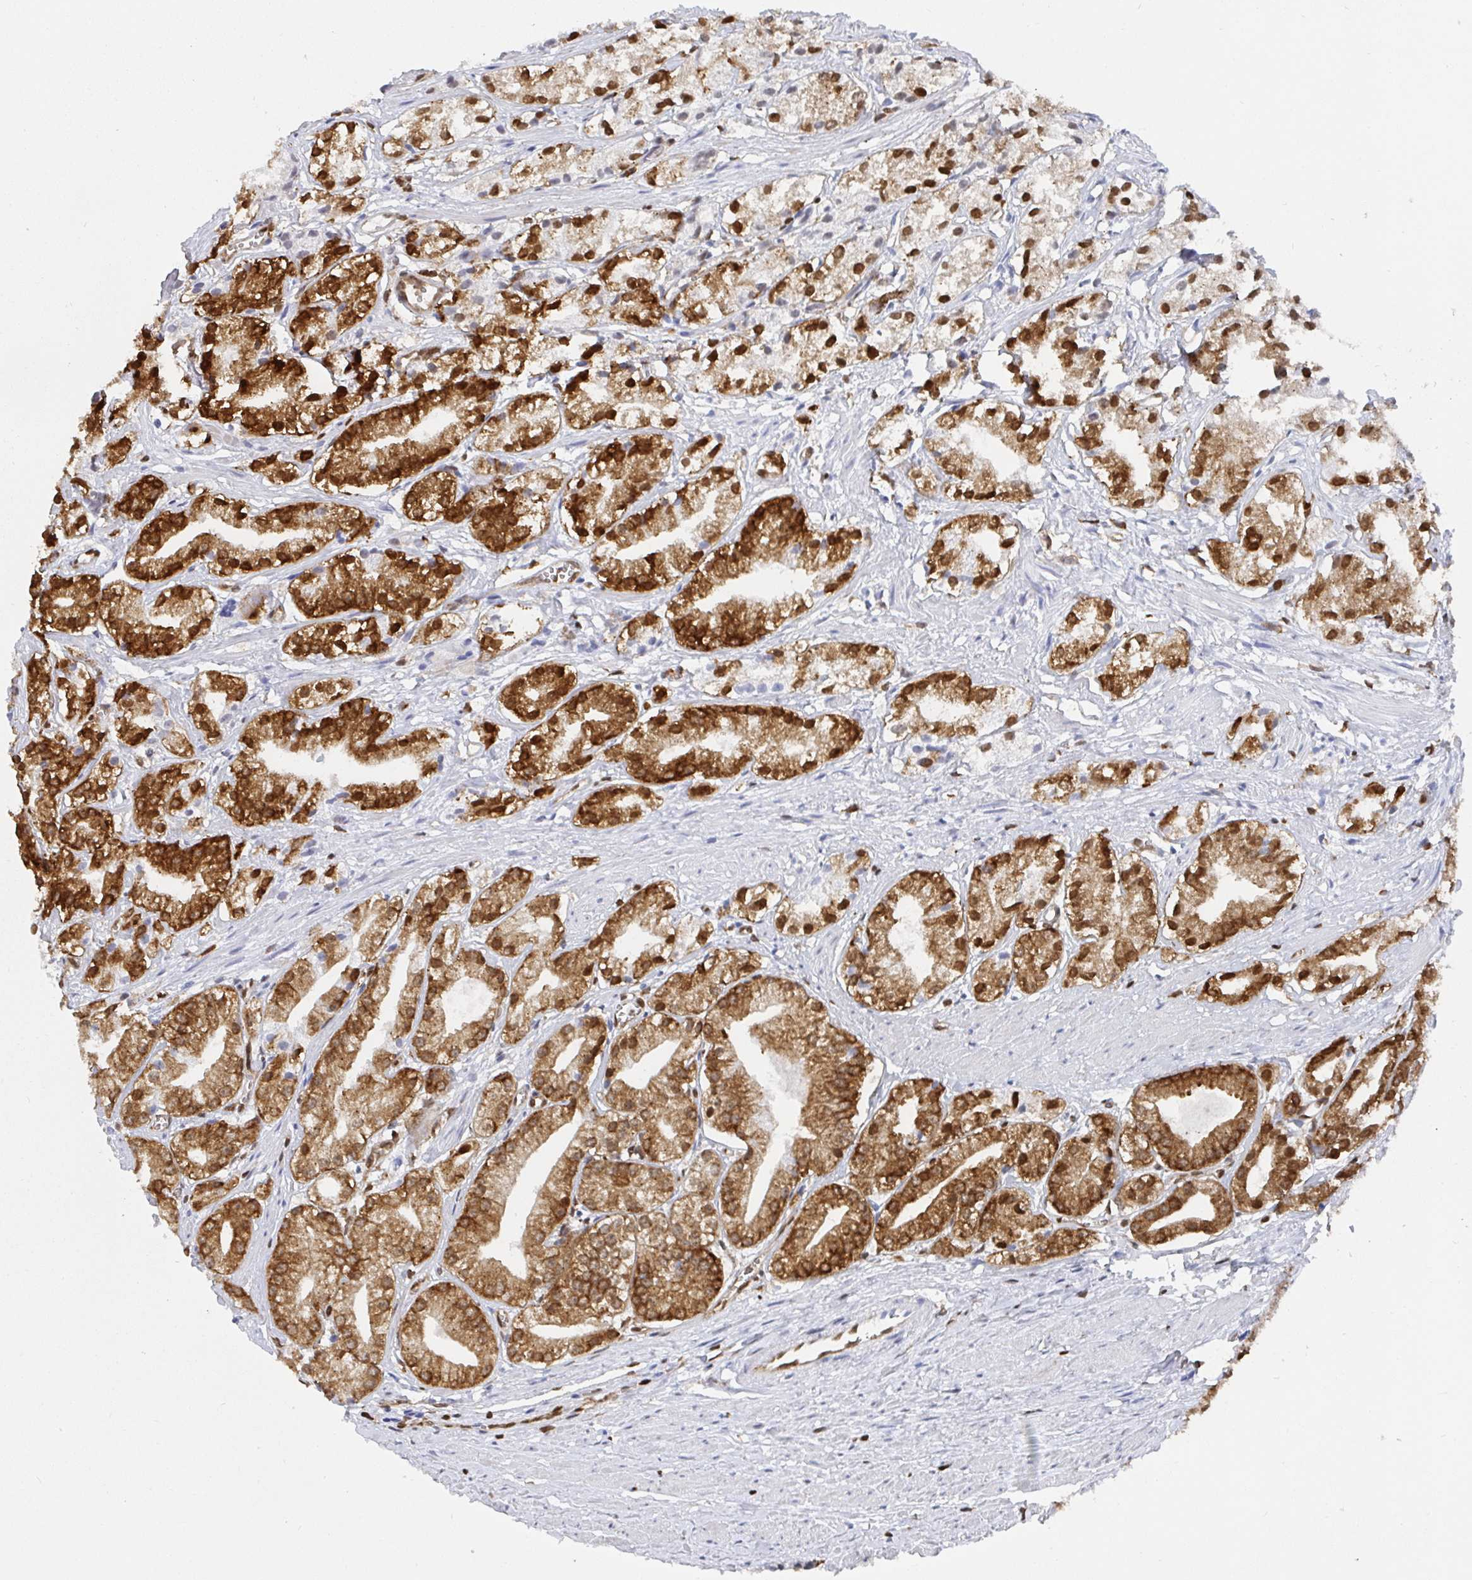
{"staining": {"intensity": "strong", "quantity": ">75%", "location": "cytoplasmic/membranous,nuclear"}, "tissue": "prostate cancer", "cell_type": "Tumor cells", "image_type": "cancer", "snomed": [{"axis": "morphology", "description": "Adenocarcinoma, Low grade"}, {"axis": "topography", "description": "Prostate"}], "caption": "This photomicrograph exhibits IHC staining of human low-grade adenocarcinoma (prostate), with high strong cytoplasmic/membranous and nuclear positivity in about >75% of tumor cells.", "gene": "EWSR1", "patient": {"sex": "male", "age": 69}}